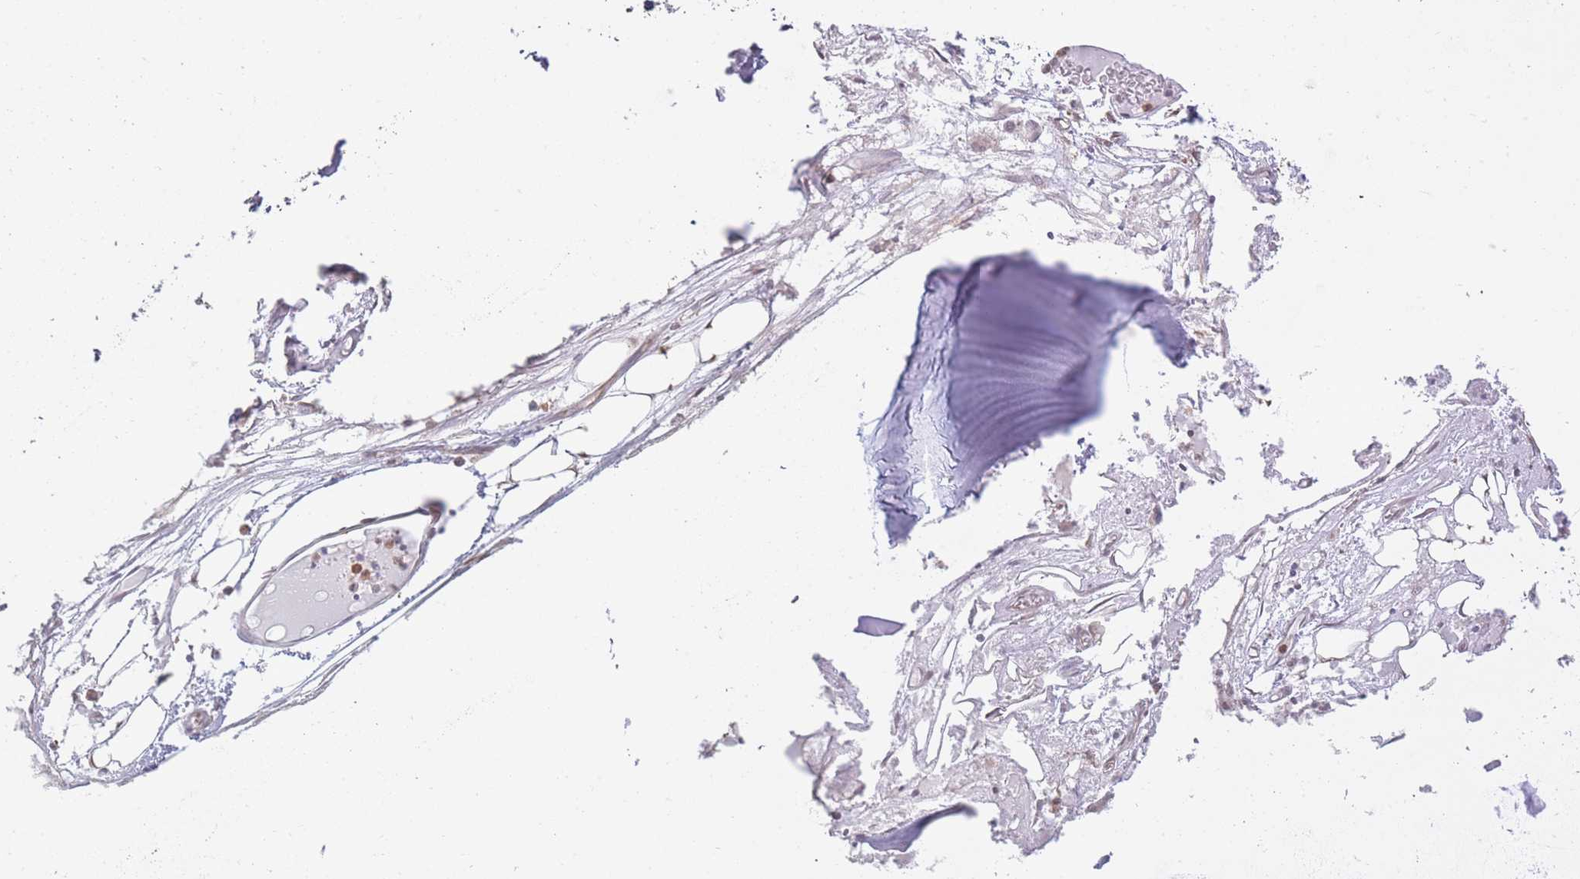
{"staining": {"intensity": "moderate", "quantity": ">75%", "location": "cytoplasmic/membranous"}, "tissue": "adipose tissue", "cell_type": "Adipocytes", "image_type": "normal", "snomed": [{"axis": "morphology", "description": "Normal tissue, NOS"}, {"axis": "topography", "description": "Cartilage tissue"}], "caption": "Immunohistochemistry histopathology image of normal adipose tissue stained for a protein (brown), which reveals medium levels of moderate cytoplasmic/membranous expression in approximately >75% of adipocytes.", "gene": "ARL13B", "patient": {"sex": "male", "age": 57}}